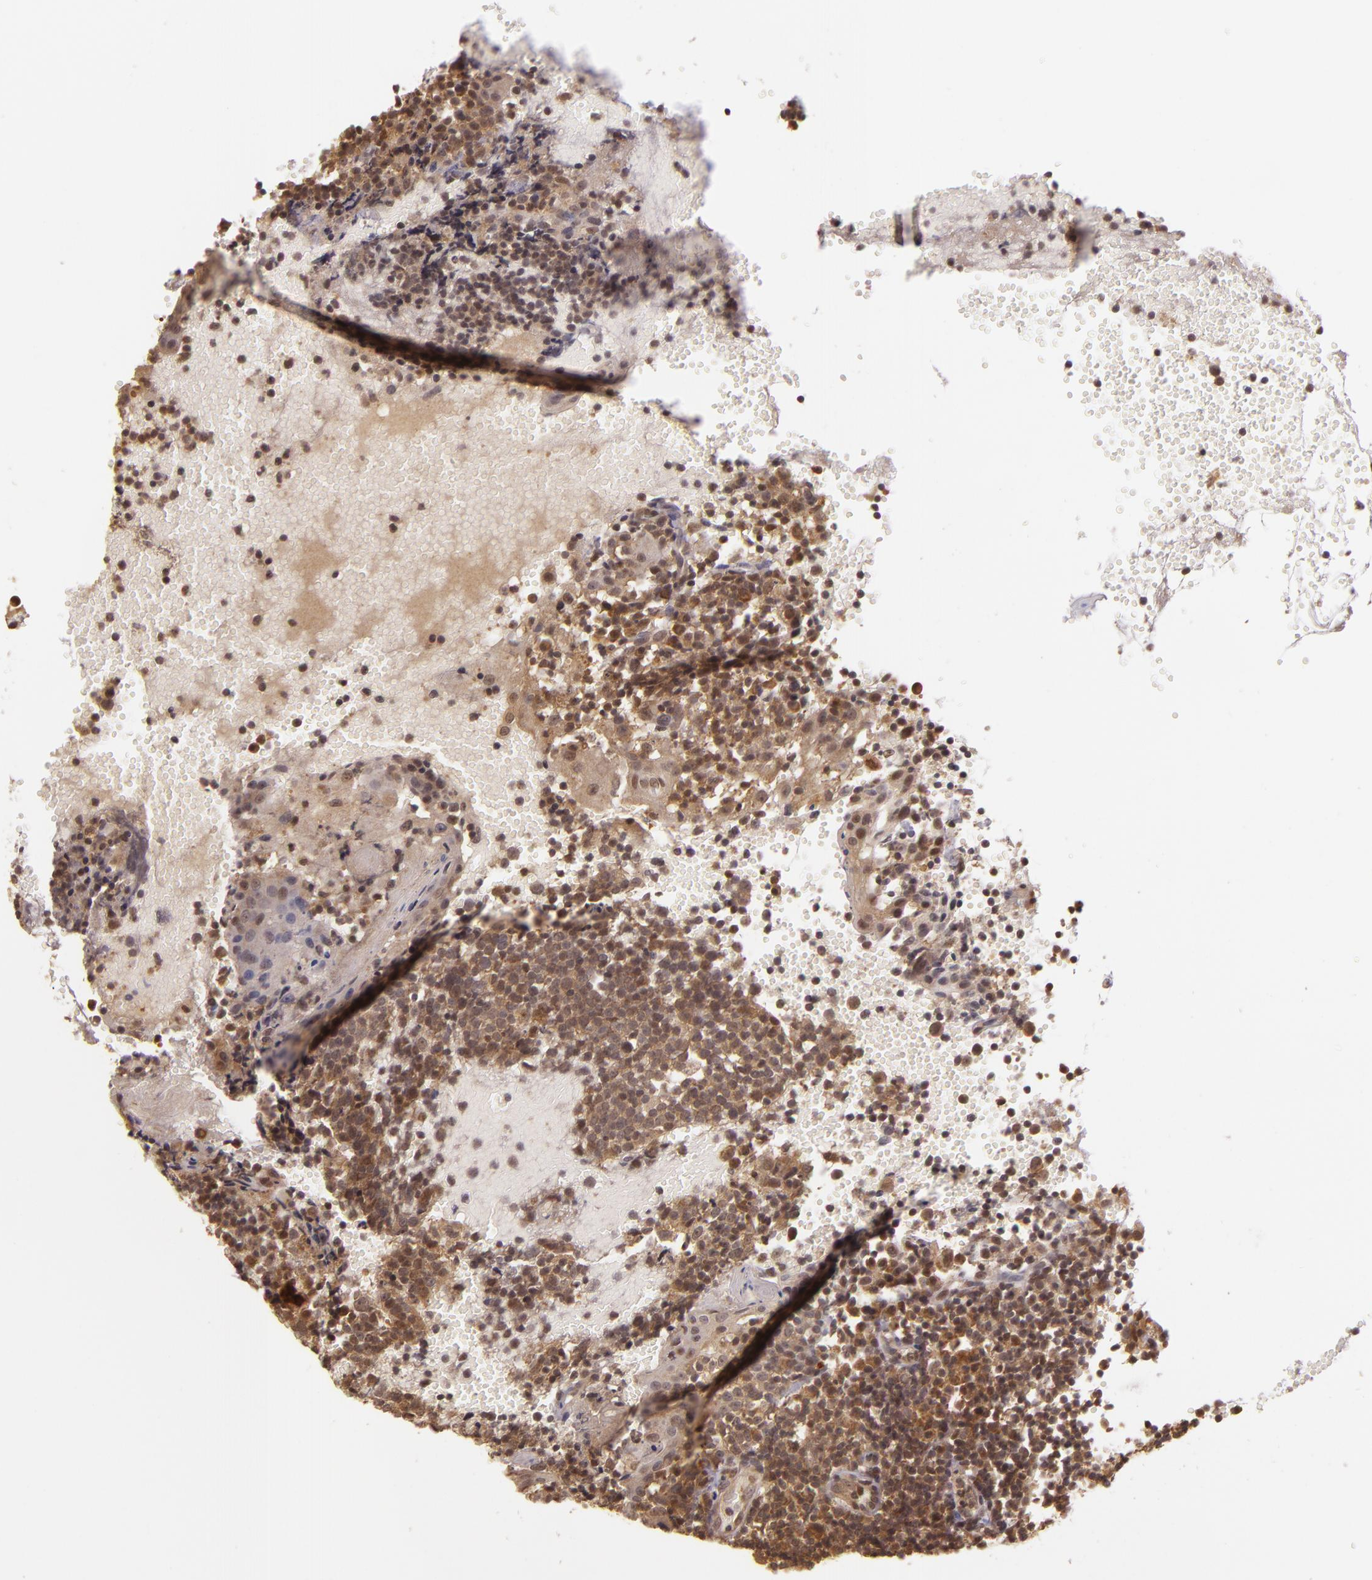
{"staining": {"intensity": "moderate", "quantity": ">75%", "location": "cytoplasmic/membranous"}, "tissue": "tonsil", "cell_type": "Germinal center cells", "image_type": "normal", "snomed": [{"axis": "morphology", "description": "Normal tissue, NOS"}, {"axis": "topography", "description": "Tonsil"}], "caption": "This is an image of immunohistochemistry staining of benign tonsil, which shows moderate staining in the cytoplasmic/membranous of germinal center cells.", "gene": "TXNRD2", "patient": {"sex": "female", "age": 40}}